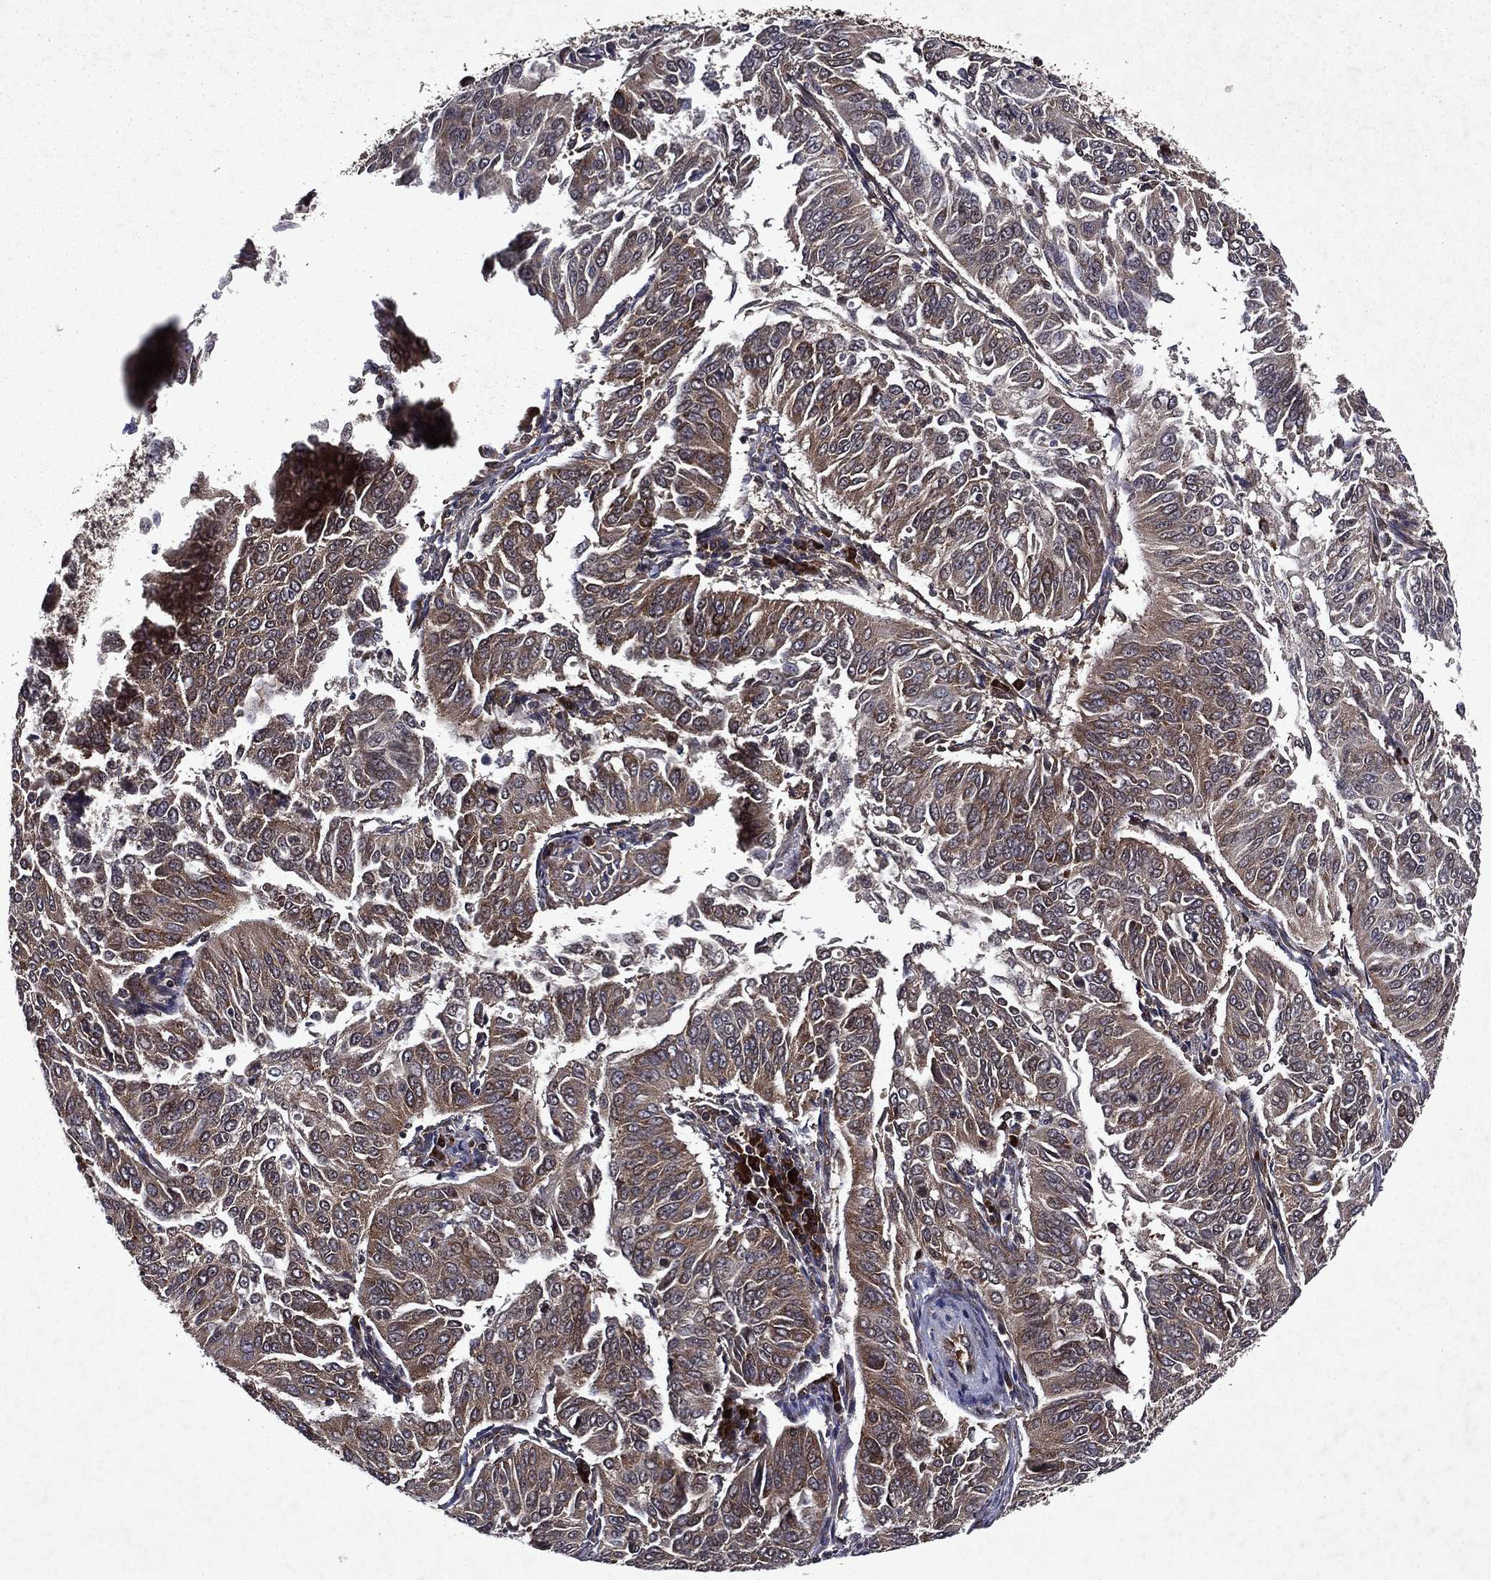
{"staining": {"intensity": "weak", "quantity": "25%-75%", "location": "cytoplasmic/membranous"}, "tissue": "cervical cancer", "cell_type": "Tumor cells", "image_type": "cancer", "snomed": [{"axis": "morphology", "description": "Normal tissue, NOS"}, {"axis": "morphology", "description": "Squamous cell carcinoma, NOS"}, {"axis": "topography", "description": "Cervix"}], "caption": "Weak cytoplasmic/membranous staining for a protein is identified in approximately 25%-75% of tumor cells of cervical squamous cell carcinoma using IHC.", "gene": "EIF2B4", "patient": {"sex": "female", "age": 39}}